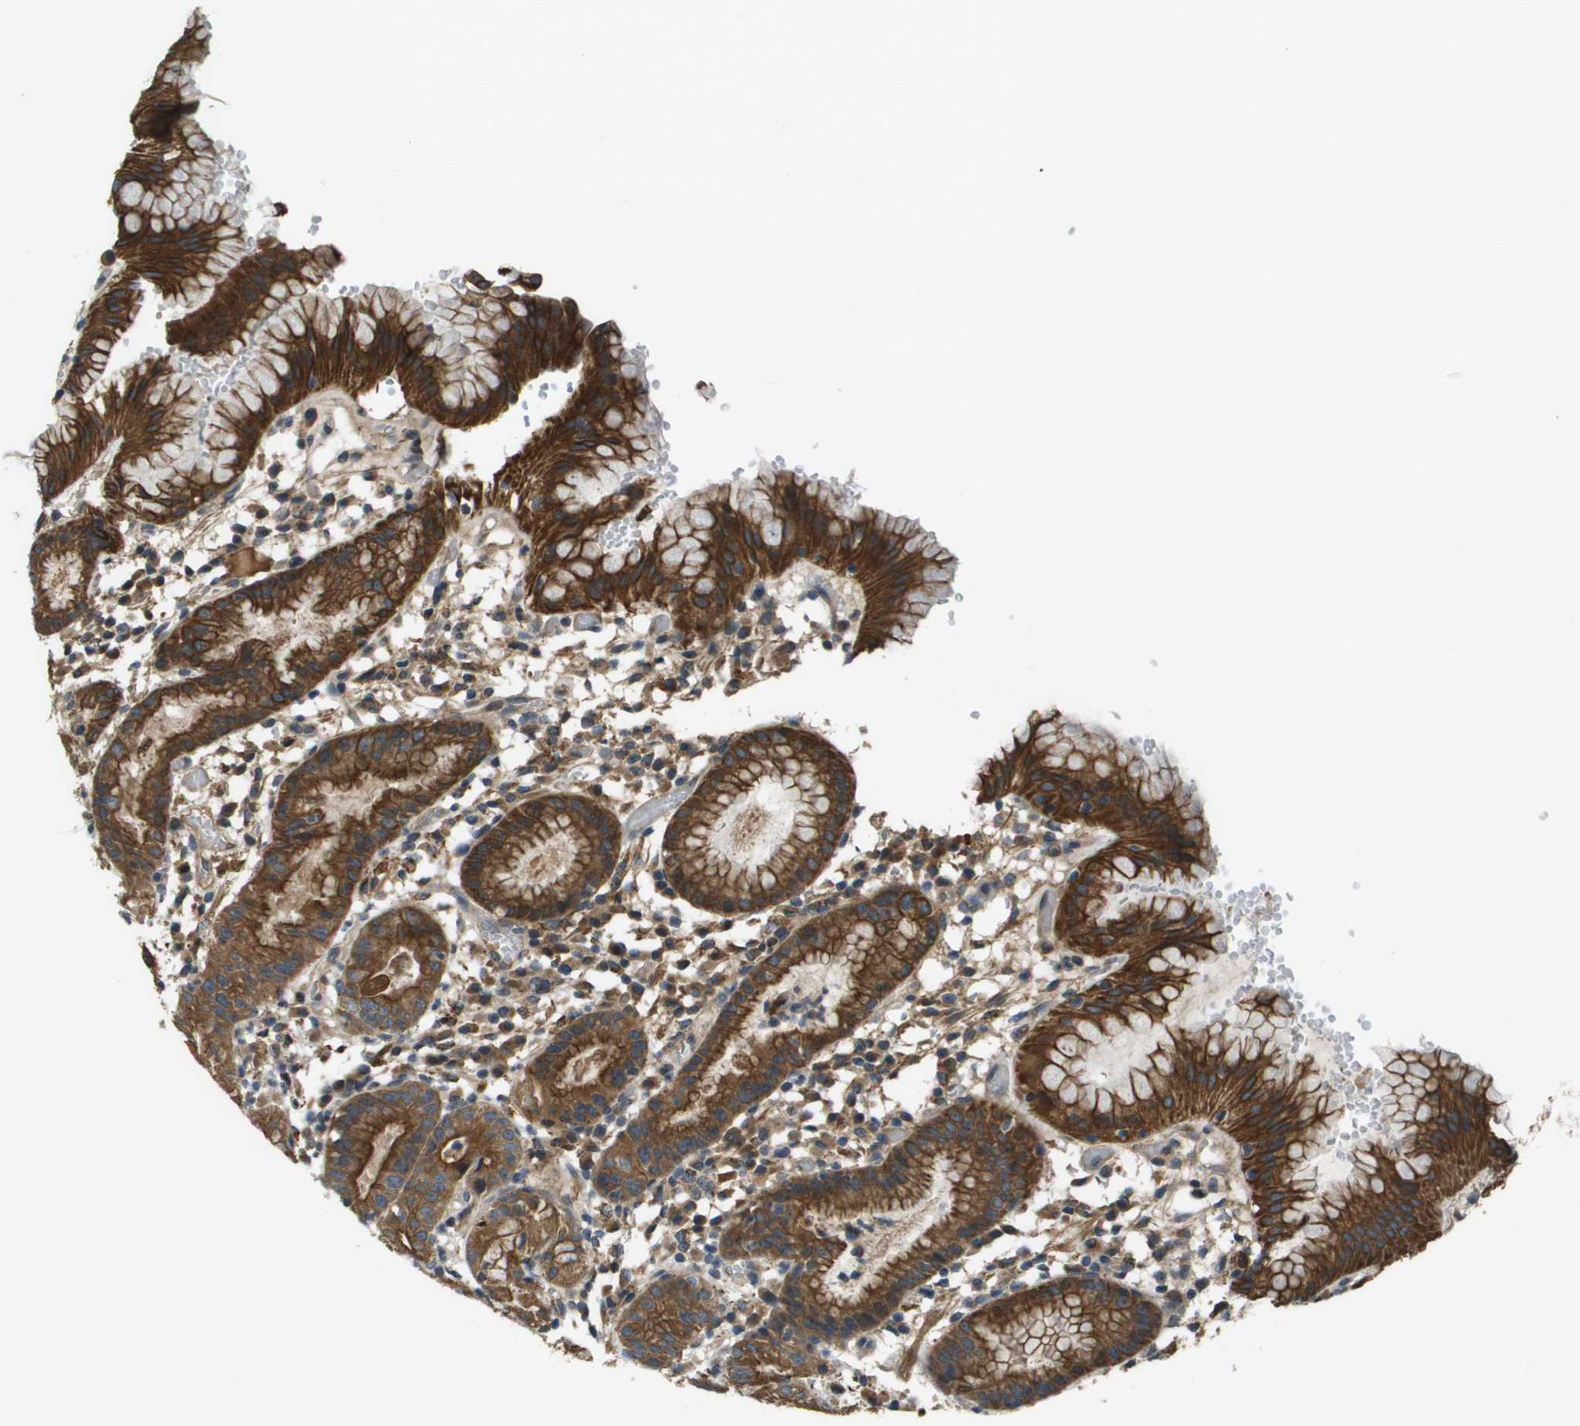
{"staining": {"intensity": "strong", "quantity": ">75%", "location": "cytoplasmic/membranous"}, "tissue": "stomach", "cell_type": "Glandular cells", "image_type": "normal", "snomed": [{"axis": "morphology", "description": "Normal tissue, NOS"}, {"axis": "topography", "description": "Stomach"}, {"axis": "topography", "description": "Stomach, lower"}], "caption": "High-magnification brightfield microscopy of unremarkable stomach stained with DAB (3,3'-diaminobenzidine) (brown) and counterstained with hematoxylin (blue). glandular cells exhibit strong cytoplasmic/membranous staining is present in approximately>75% of cells.", "gene": "CDKN2C", "patient": {"sex": "female", "age": 75}}